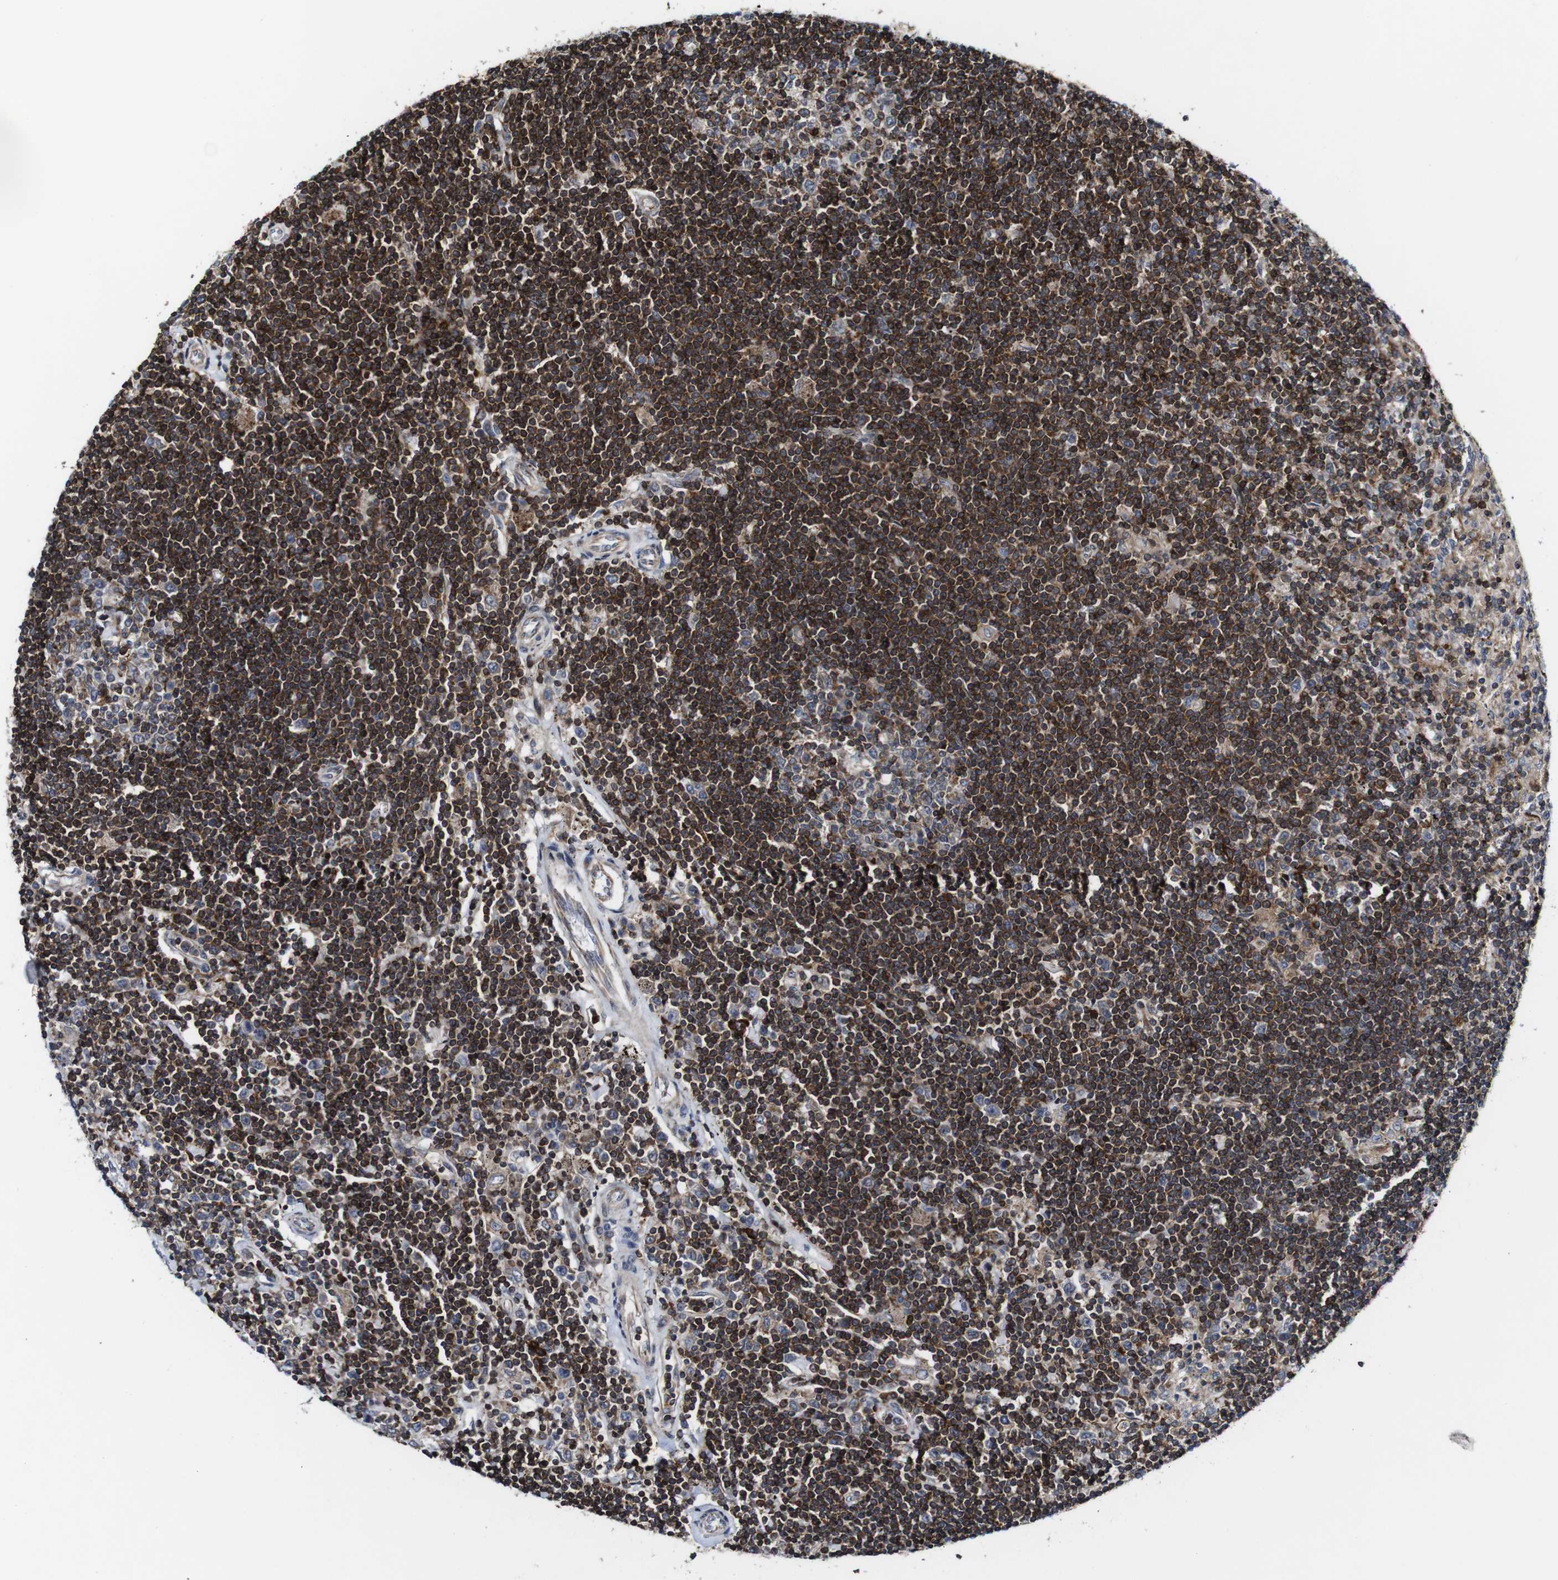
{"staining": {"intensity": "strong", "quantity": ">75%", "location": "cytoplasmic/membranous"}, "tissue": "lymphoma", "cell_type": "Tumor cells", "image_type": "cancer", "snomed": [{"axis": "morphology", "description": "Malignant lymphoma, non-Hodgkin's type, Low grade"}, {"axis": "topography", "description": "Spleen"}], "caption": "About >75% of tumor cells in lymphoma exhibit strong cytoplasmic/membranous protein expression as visualized by brown immunohistochemical staining.", "gene": "JAK2", "patient": {"sex": "male", "age": 76}}